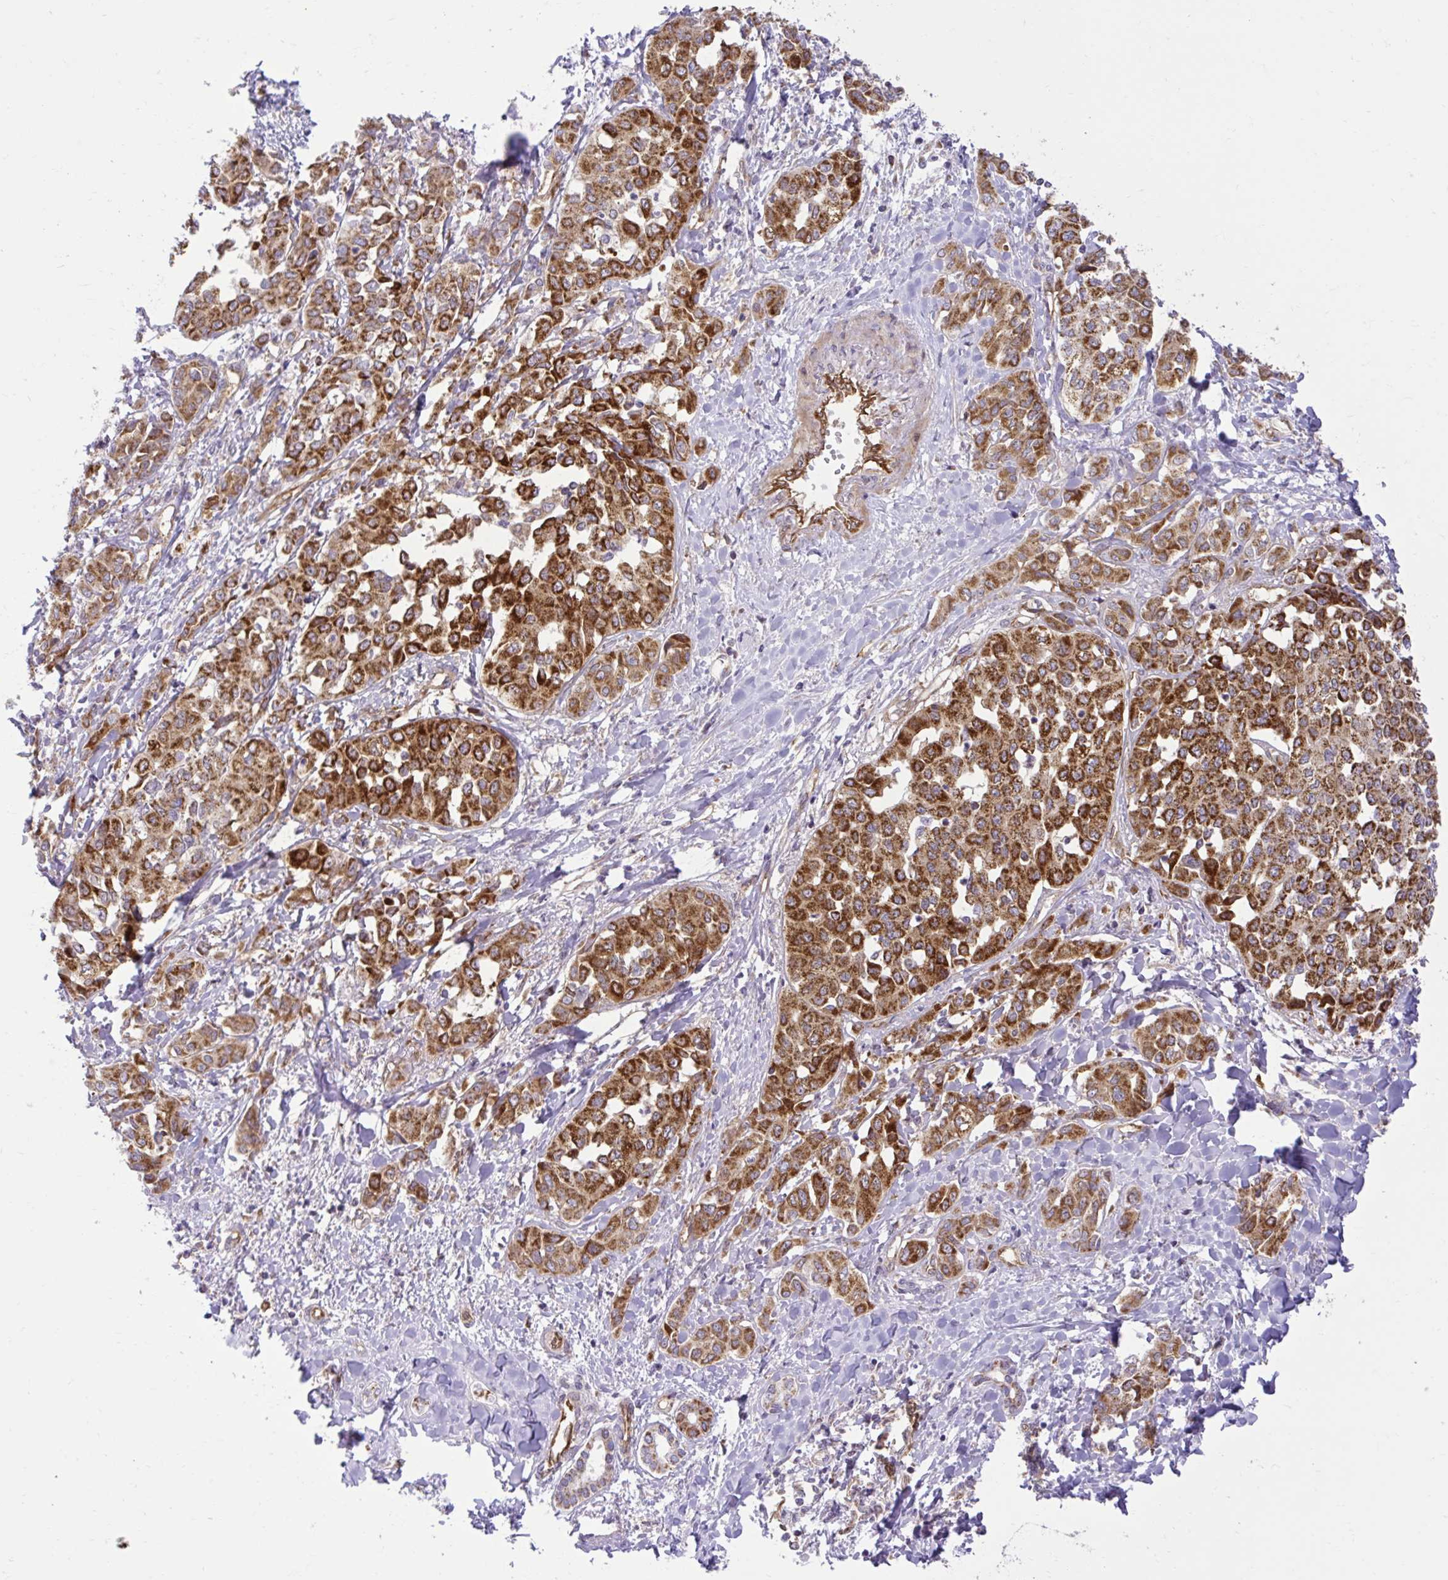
{"staining": {"intensity": "strong", "quantity": ">75%", "location": "cytoplasmic/membranous"}, "tissue": "liver cancer", "cell_type": "Tumor cells", "image_type": "cancer", "snomed": [{"axis": "morphology", "description": "Cholangiocarcinoma"}, {"axis": "topography", "description": "Liver"}], "caption": "Liver cancer tissue exhibits strong cytoplasmic/membranous staining in about >75% of tumor cells", "gene": "LIMS1", "patient": {"sex": "female", "age": 77}}